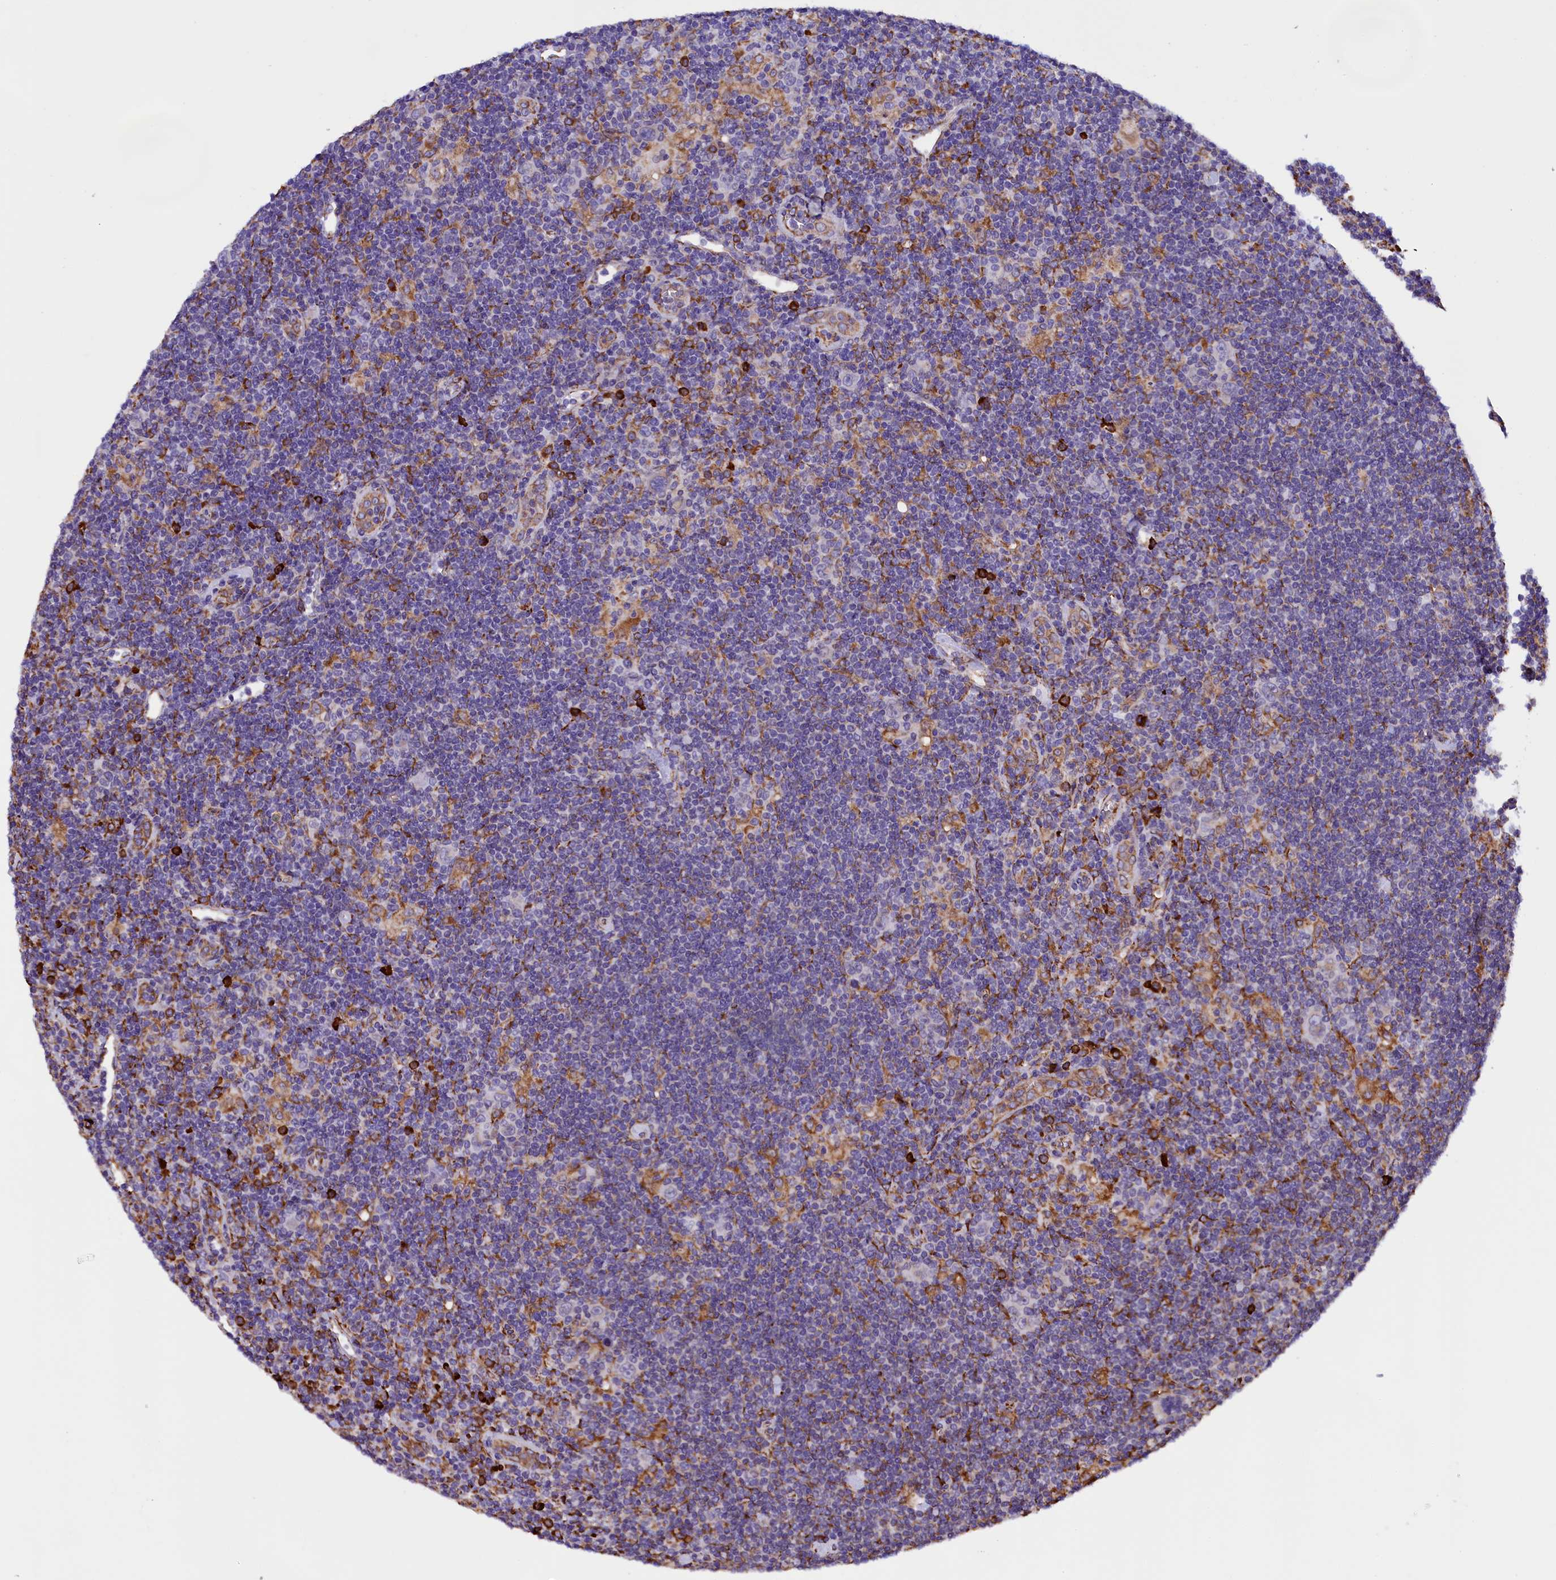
{"staining": {"intensity": "negative", "quantity": "none", "location": "none"}, "tissue": "lymphoma", "cell_type": "Tumor cells", "image_type": "cancer", "snomed": [{"axis": "morphology", "description": "Hodgkin's disease, NOS"}, {"axis": "topography", "description": "Lymph node"}], "caption": "There is no significant expression in tumor cells of lymphoma. (DAB (3,3'-diaminobenzidine) immunohistochemistry (IHC), high magnification).", "gene": "CAPS2", "patient": {"sex": "female", "age": 57}}